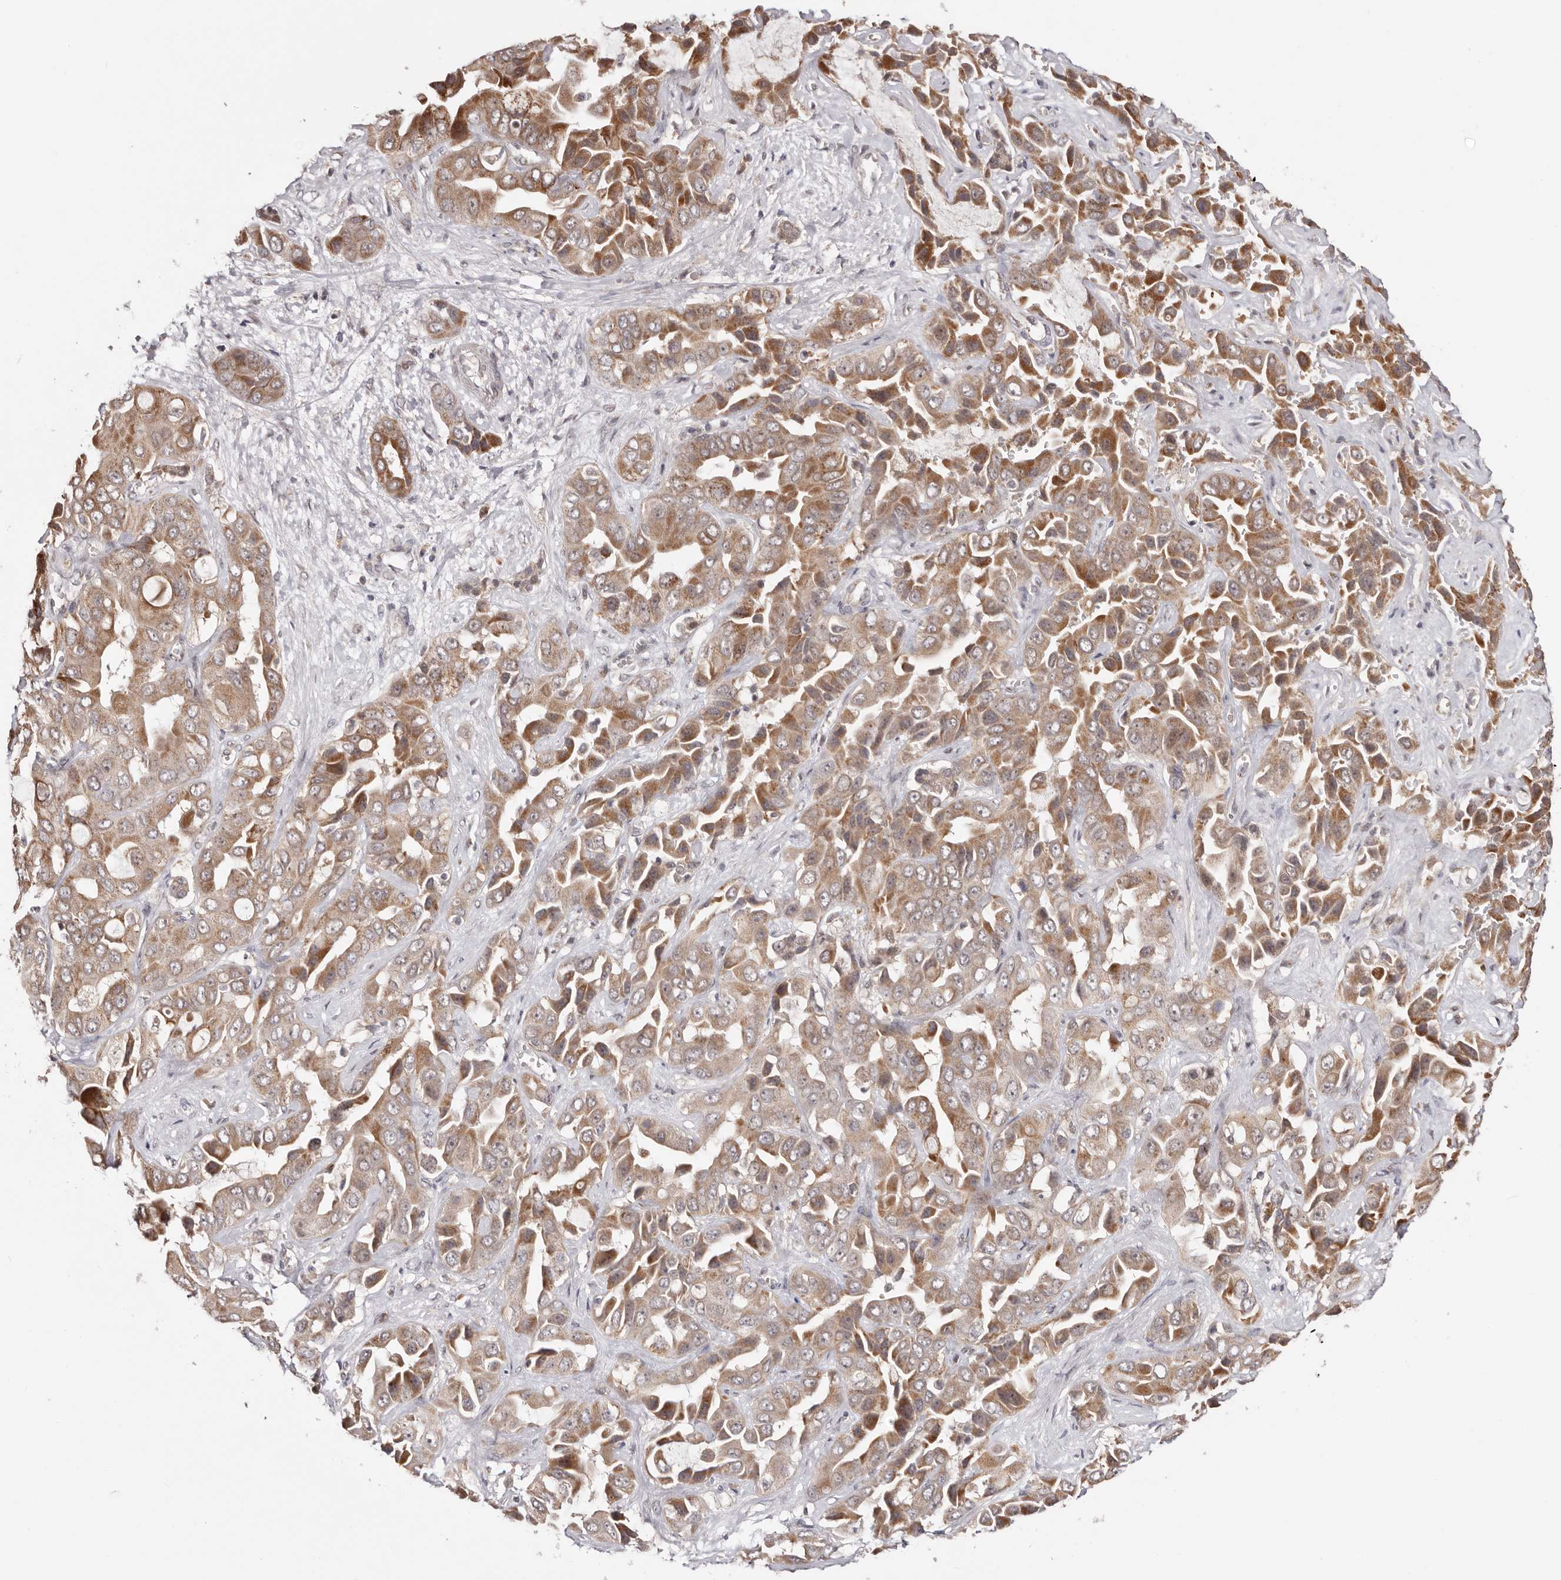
{"staining": {"intensity": "moderate", "quantity": ">75%", "location": "cytoplasmic/membranous"}, "tissue": "liver cancer", "cell_type": "Tumor cells", "image_type": "cancer", "snomed": [{"axis": "morphology", "description": "Cholangiocarcinoma"}, {"axis": "topography", "description": "Liver"}], "caption": "This is an image of immunohistochemistry staining of liver cholangiocarcinoma, which shows moderate positivity in the cytoplasmic/membranous of tumor cells.", "gene": "EGR3", "patient": {"sex": "female", "age": 52}}